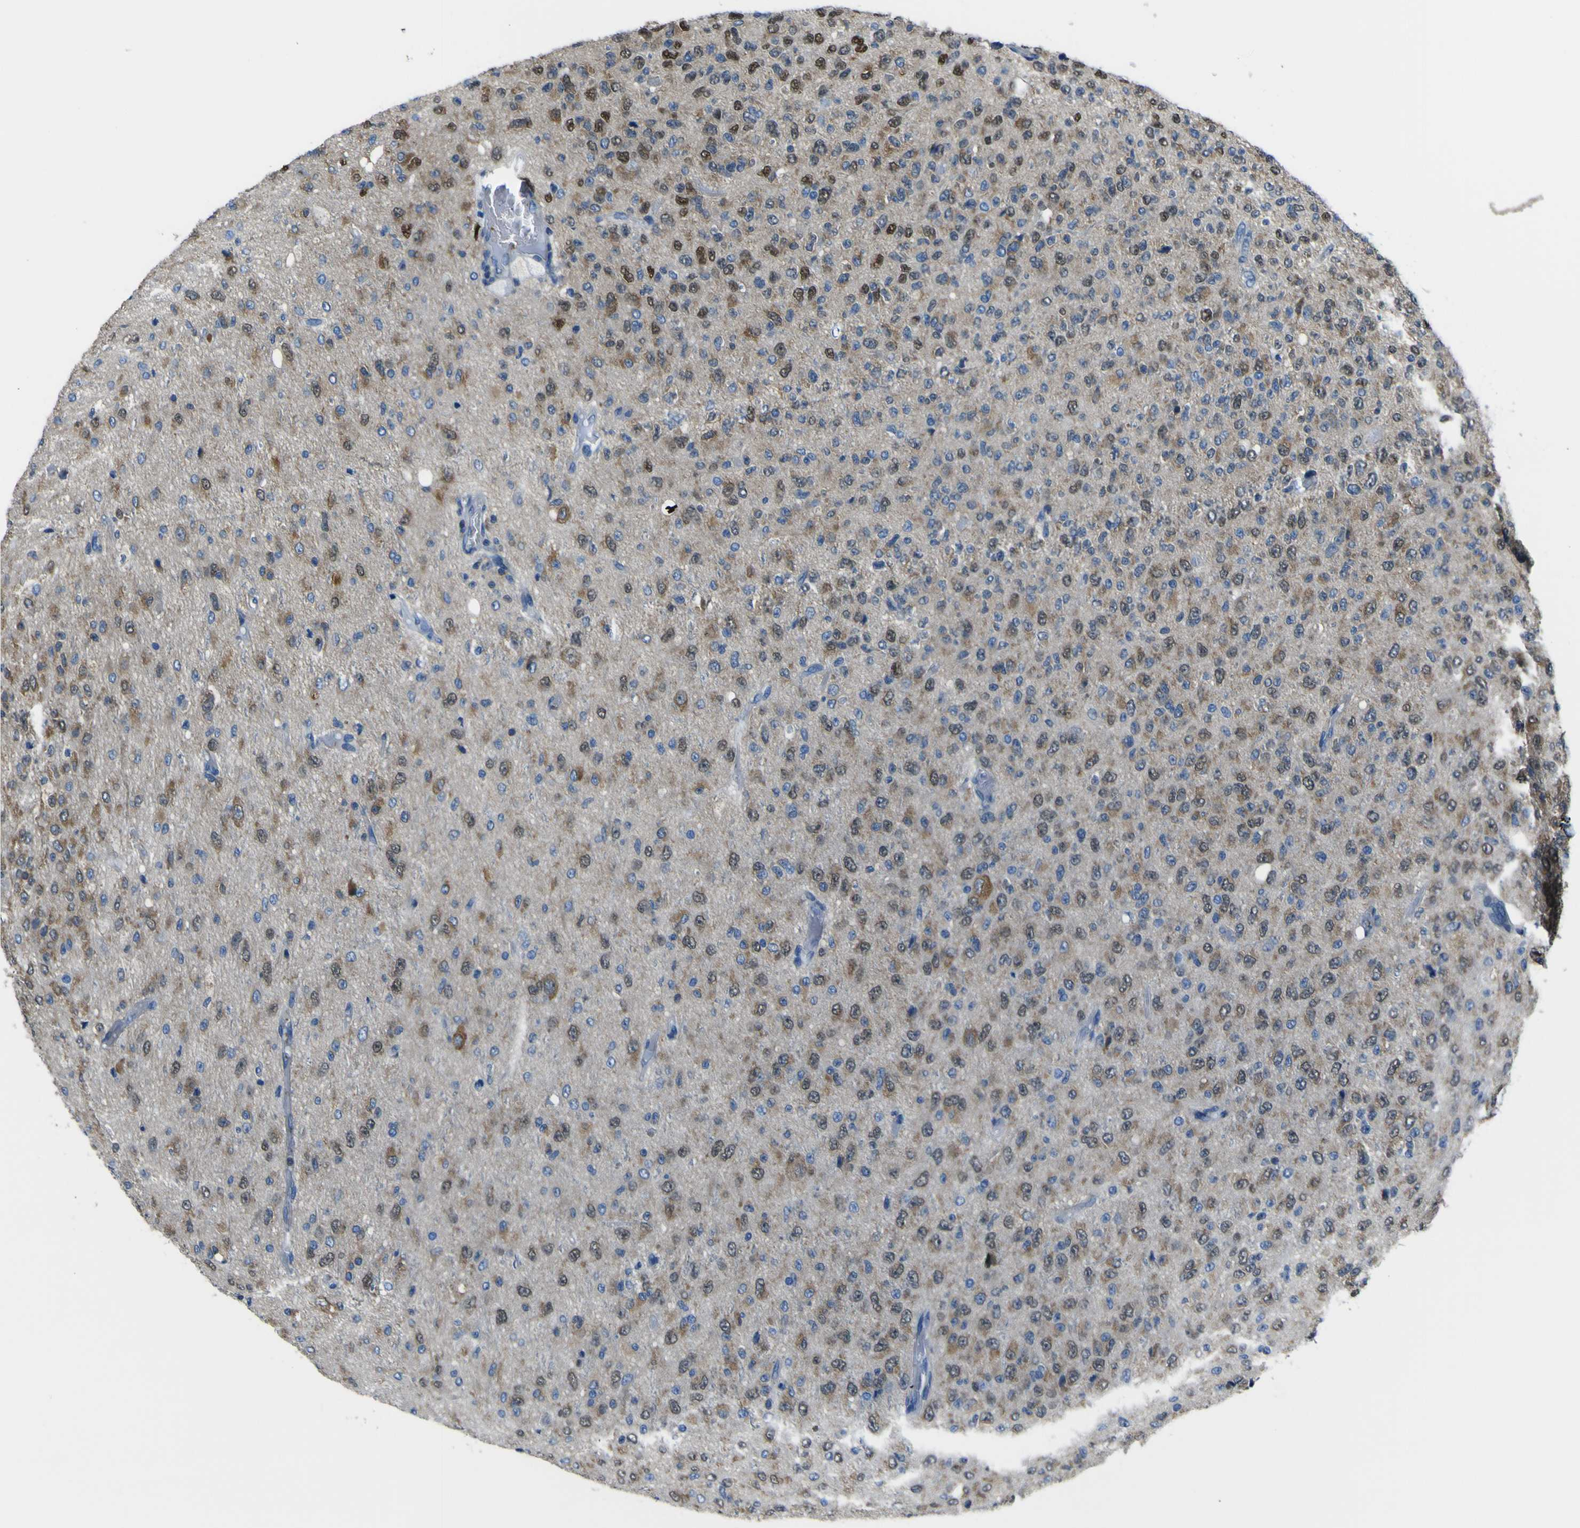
{"staining": {"intensity": "moderate", "quantity": "25%-75%", "location": "cytoplasmic/membranous,nuclear"}, "tissue": "glioma", "cell_type": "Tumor cells", "image_type": "cancer", "snomed": [{"axis": "morphology", "description": "Glioma, malignant, High grade"}, {"axis": "topography", "description": "pancreas cauda"}], "caption": "DAB (3,3'-diaminobenzidine) immunohistochemical staining of glioma shows moderate cytoplasmic/membranous and nuclear protein expression in about 25%-75% of tumor cells. The protein is shown in brown color, while the nuclei are stained blue.", "gene": "STIM1", "patient": {"sex": "male", "age": 60}}